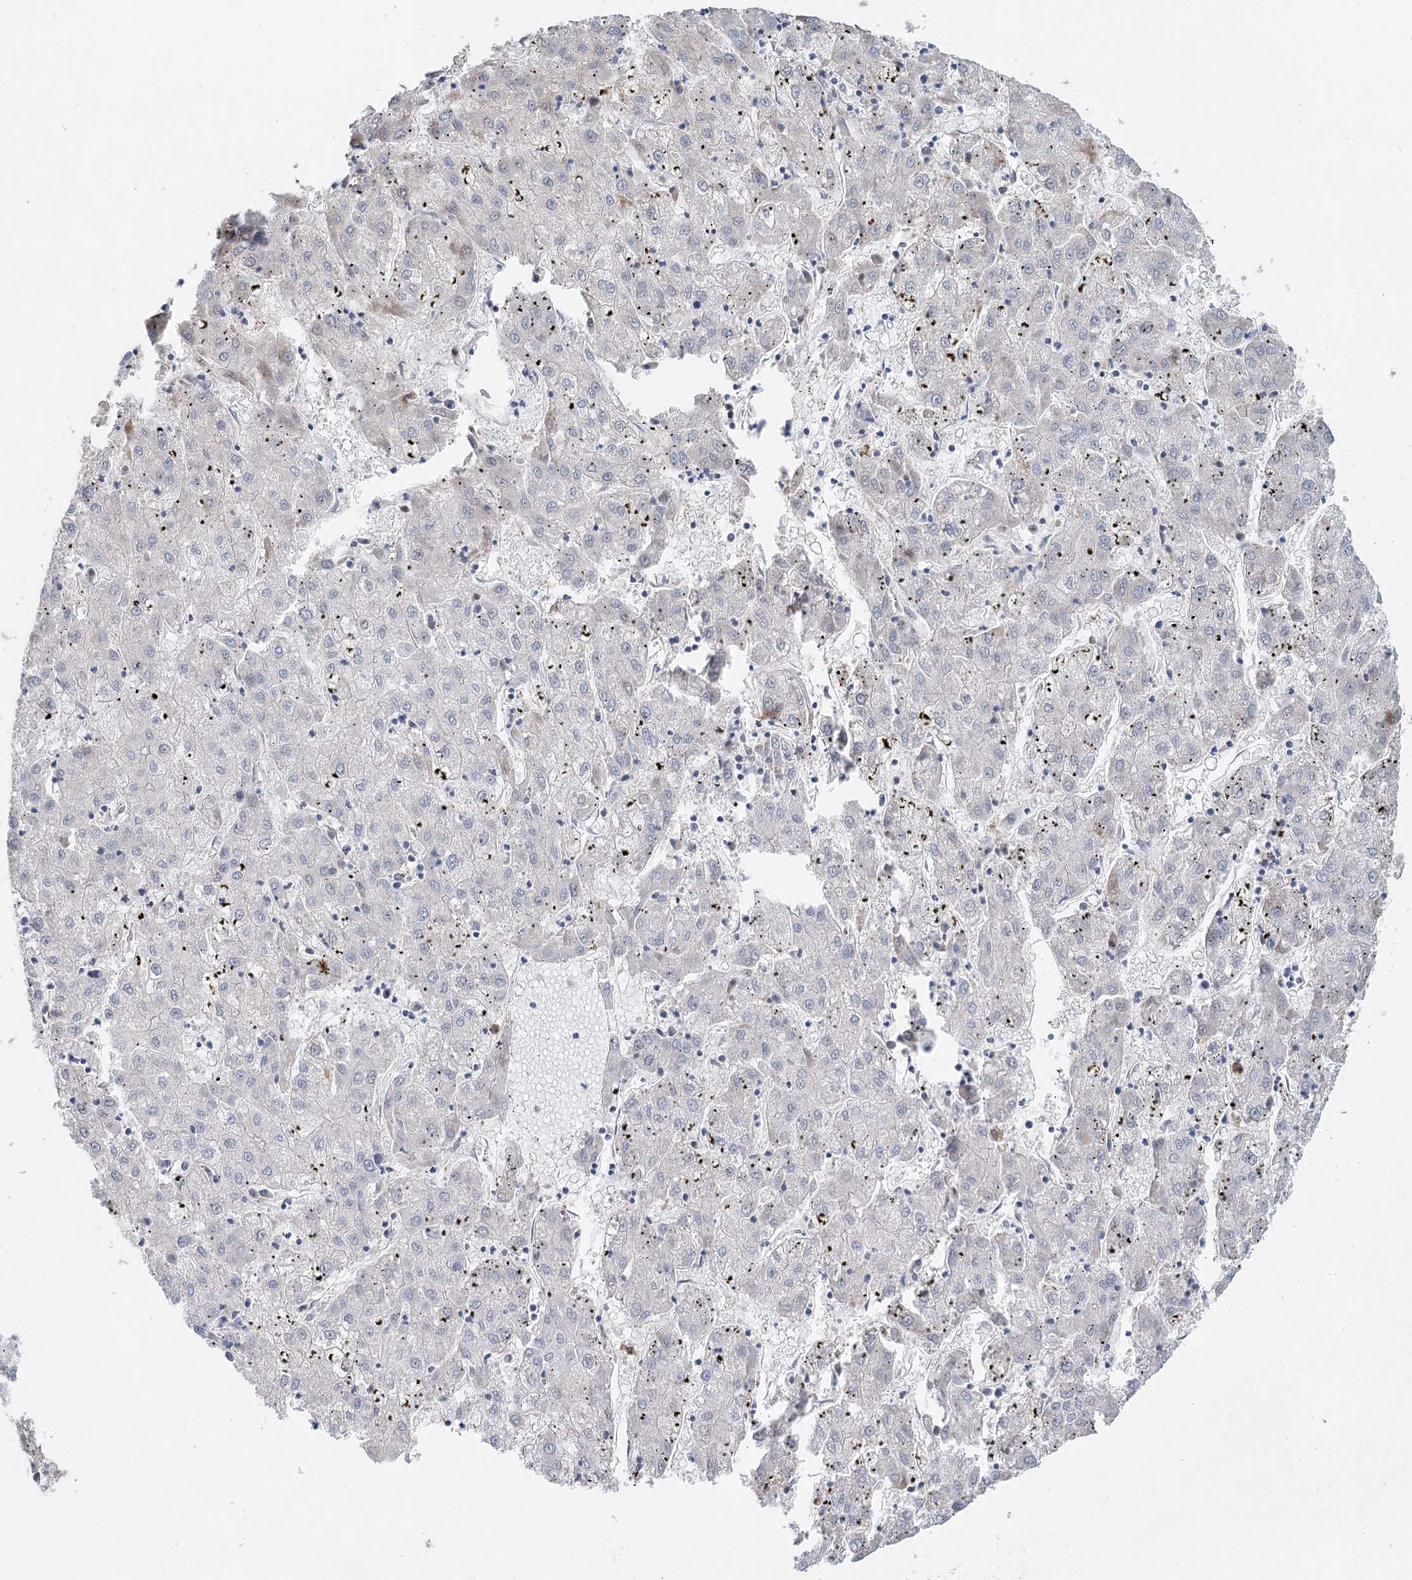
{"staining": {"intensity": "negative", "quantity": "none", "location": "none"}, "tissue": "liver cancer", "cell_type": "Tumor cells", "image_type": "cancer", "snomed": [{"axis": "morphology", "description": "Carcinoma, Hepatocellular, NOS"}, {"axis": "topography", "description": "Liver"}], "caption": "The image reveals no significant positivity in tumor cells of liver hepatocellular carcinoma.", "gene": "MYL6B", "patient": {"sex": "male", "age": 72}}